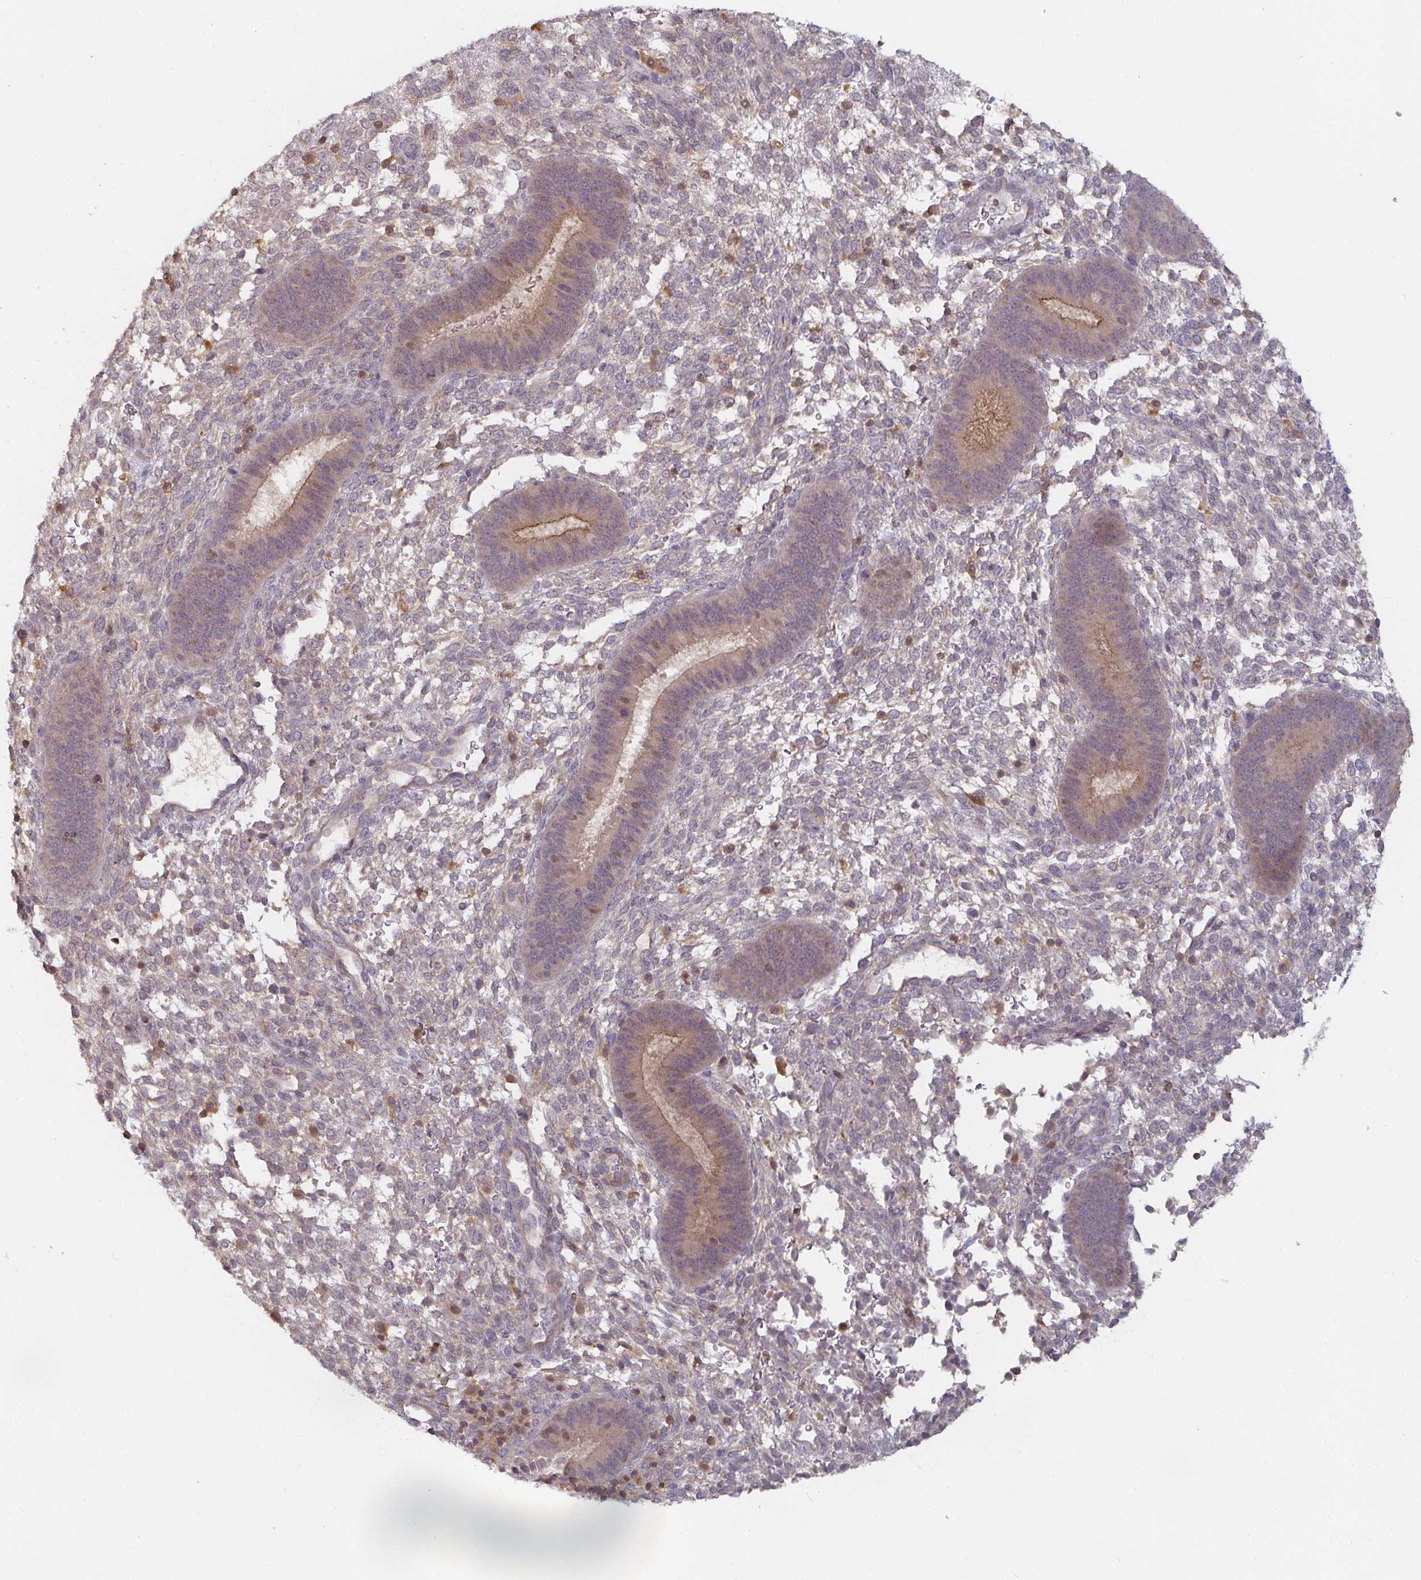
{"staining": {"intensity": "negative", "quantity": "none", "location": "none"}, "tissue": "endometrium", "cell_type": "Cells in endometrial stroma", "image_type": "normal", "snomed": [{"axis": "morphology", "description": "Normal tissue, NOS"}, {"axis": "topography", "description": "Endometrium"}], "caption": "A photomicrograph of human endometrium is negative for staining in cells in endometrial stroma. (Stains: DAB immunohistochemistry with hematoxylin counter stain, Microscopy: brightfield microscopy at high magnification).", "gene": "CDH18", "patient": {"sex": "female", "age": 39}}